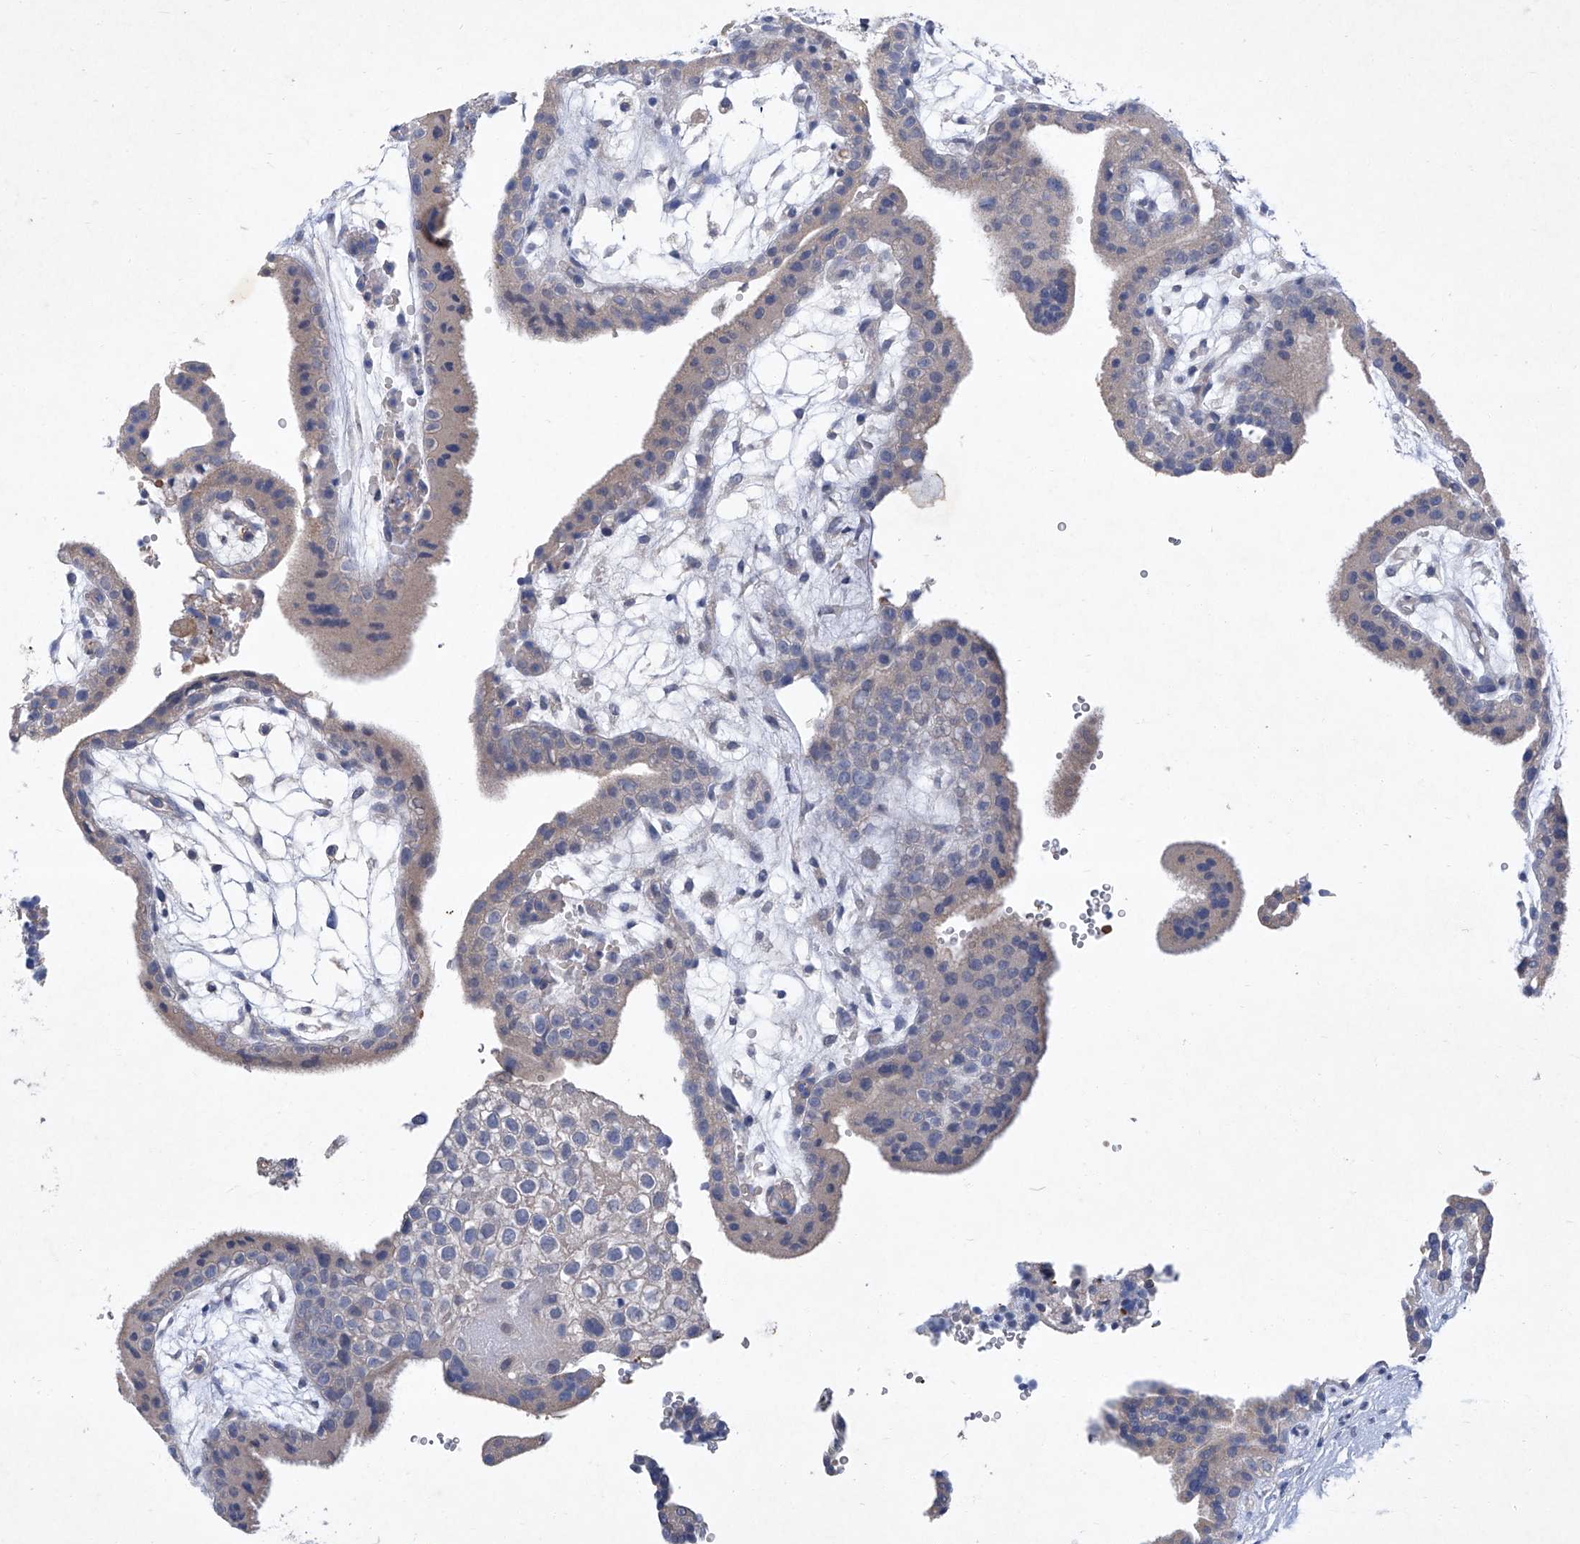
{"staining": {"intensity": "weak", "quantity": ">75%", "location": "cytoplasmic/membranous"}, "tissue": "placenta", "cell_type": "Decidual cells", "image_type": "normal", "snomed": [{"axis": "morphology", "description": "Normal tissue, NOS"}, {"axis": "topography", "description": "Placenta"}], "caption": "The micrograph displays immunohistochemical staining of unremarkable placenta. There is weak cytoplasmic/membranous expression is appreciated in about >75% of decidual cells.", "gene": "SBK2", "patient": {"sex": "female", "age": 18}}